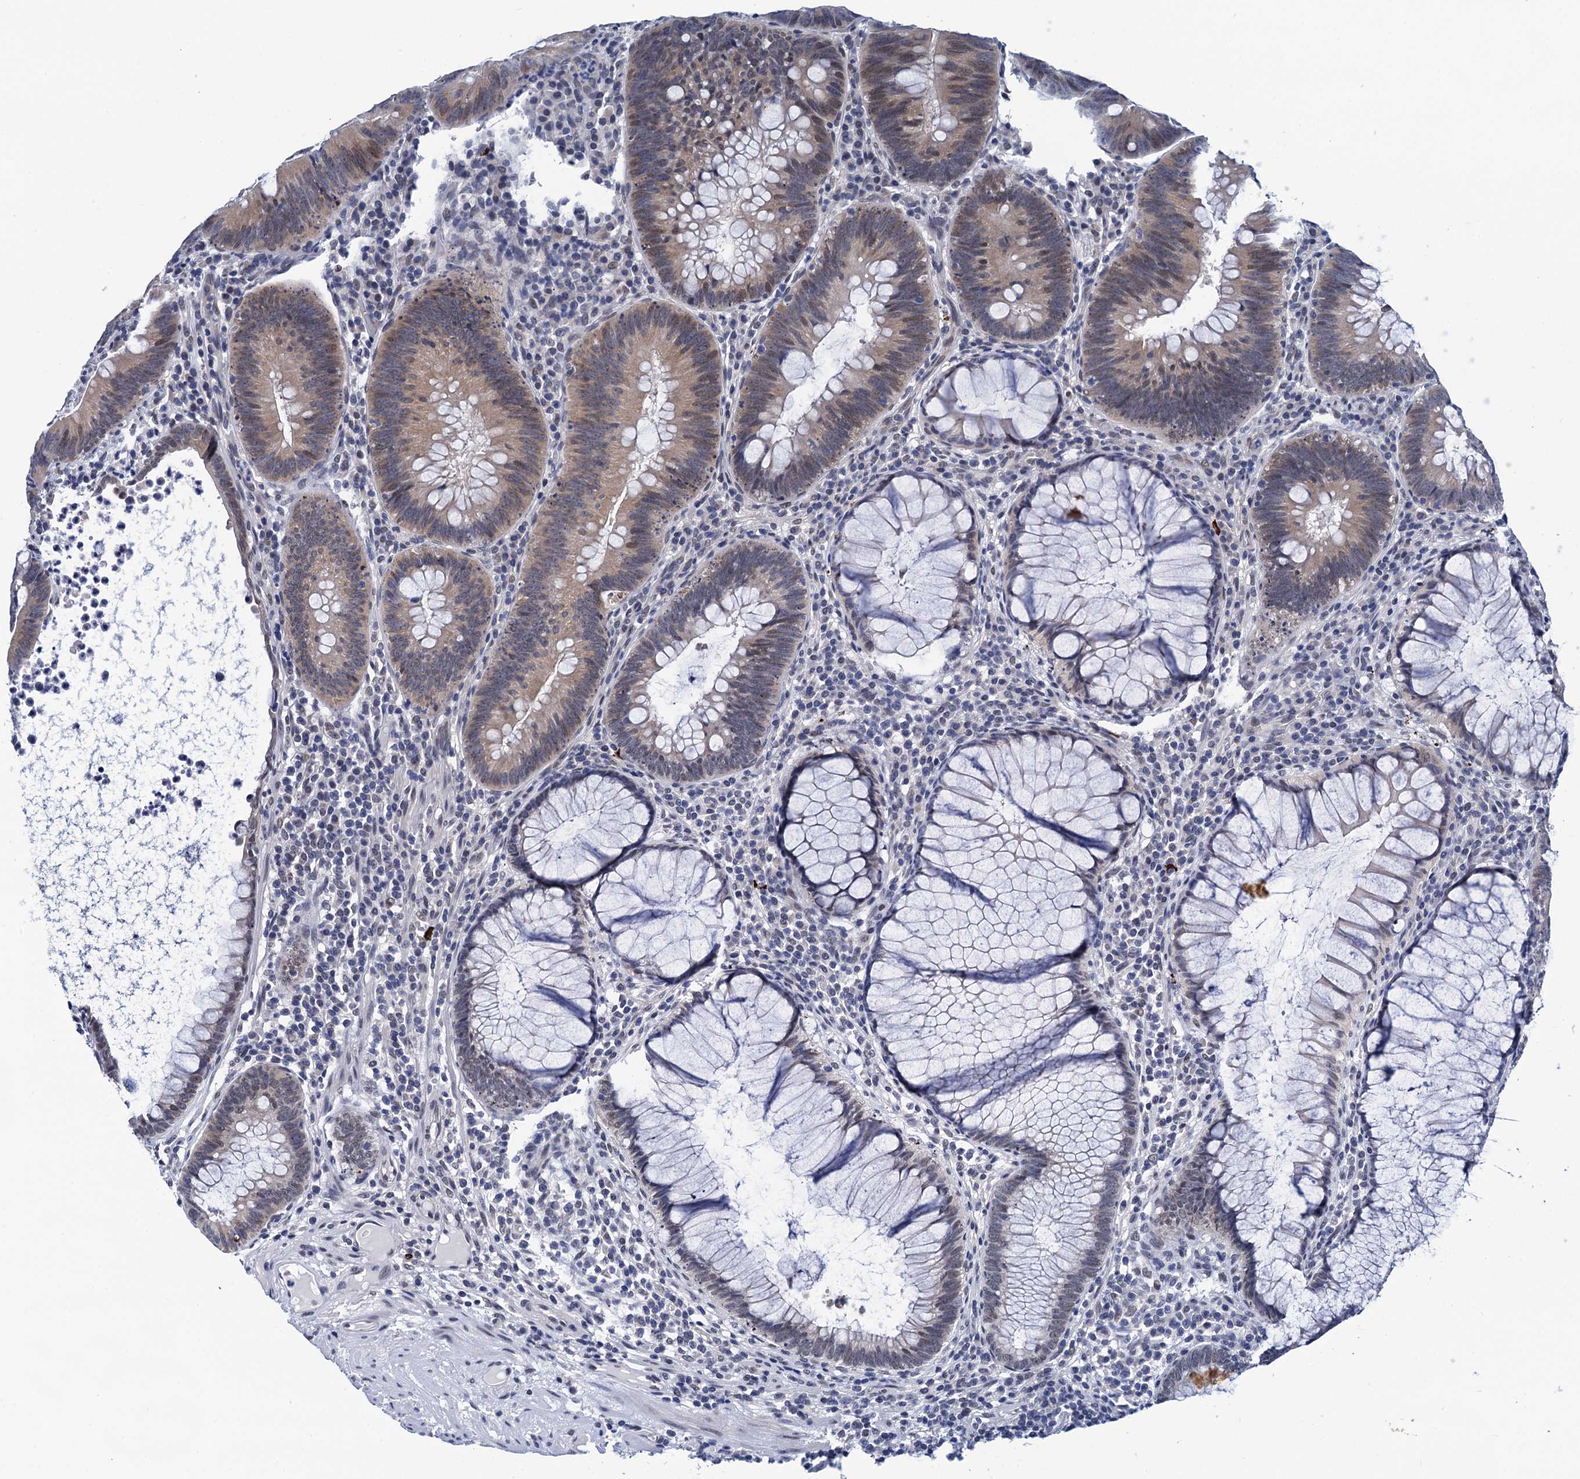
{"staining": {"intensity": "weak", "quantity": "25%-75%", "location": "cytoplasmic/membranous,nuclear"}, "tissue": "colorectal cancer", "cell_type": "Tumor cells", "image_type": "cancer", "snomed": [{"axis": "morphology", "description": "Adenocarcinoma, NOS"}, {"axis": "topography", "description": "Rectum"}], "caption": "Immunohistochemical staining of colorectal adenocarcinoma exhibits weak cytoplasmic/membranous and nuclear protein positivity in about 25%-75% of tumor cells.", "gene": "C16orf87", "patient": {"sex": "female", "age": 75}}